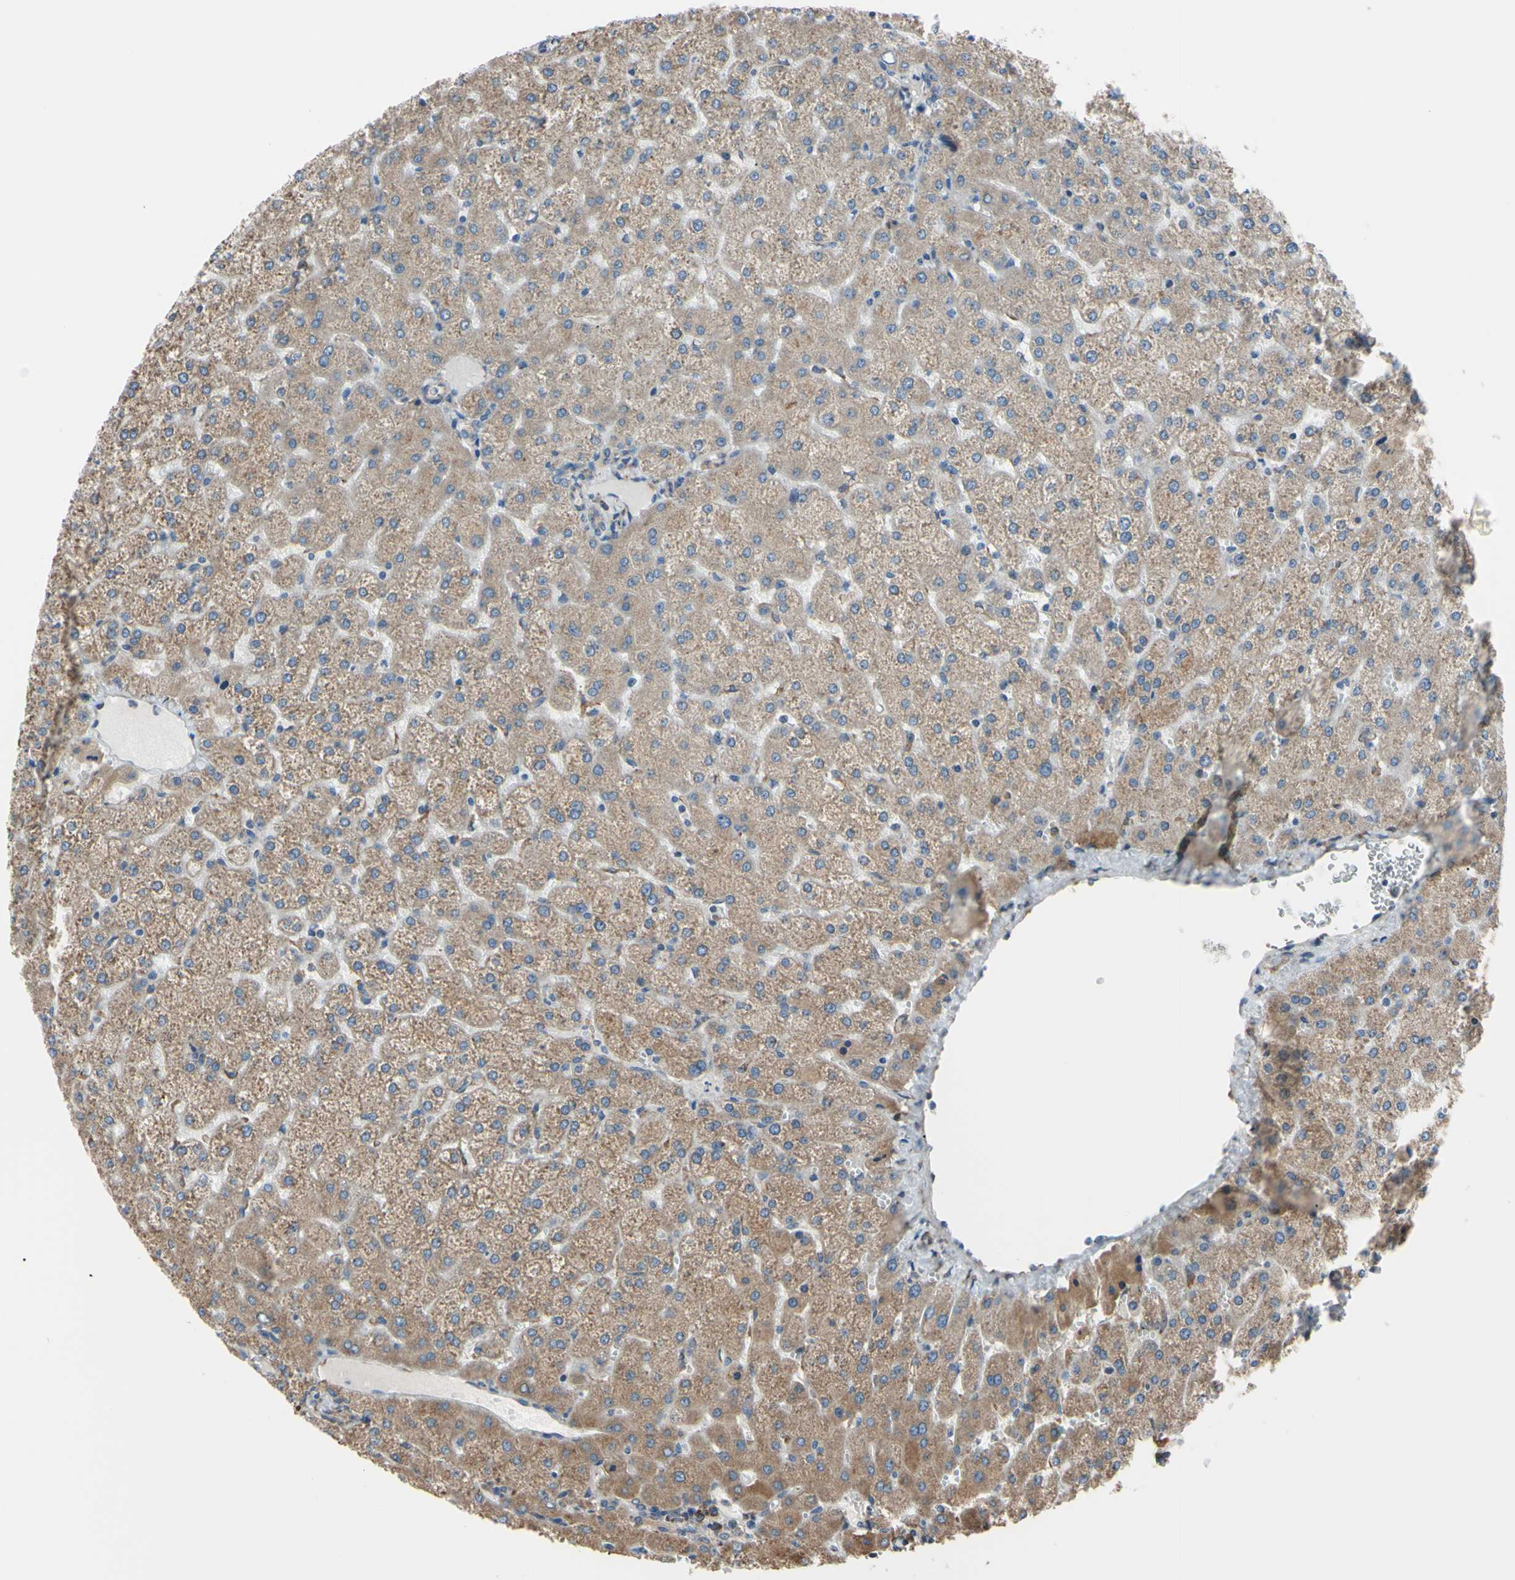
{"staining": {"intensity": "weak", "quantity": ">75%", "location": "cytoplasmic/membranous"}, "tissue": "liver", "cell_type": "Cholangiocytes", "image_type": "normal", "snomed": [{"axis": "morphology", "description": "Normal tissue, NOS"}, {"axis": "topography", "description": "Liver"}], "caption": "Unremarkable liver exhibits weak cytoplasmic/membranous positivity in approximately >75% of cholangiocytes, visualized by immunohistochemistry. The protein of interest is shown in brown color, while the nuclei are stained blue.", "gene": "BMF", "patient": {"sex": "female", "age": 32}}